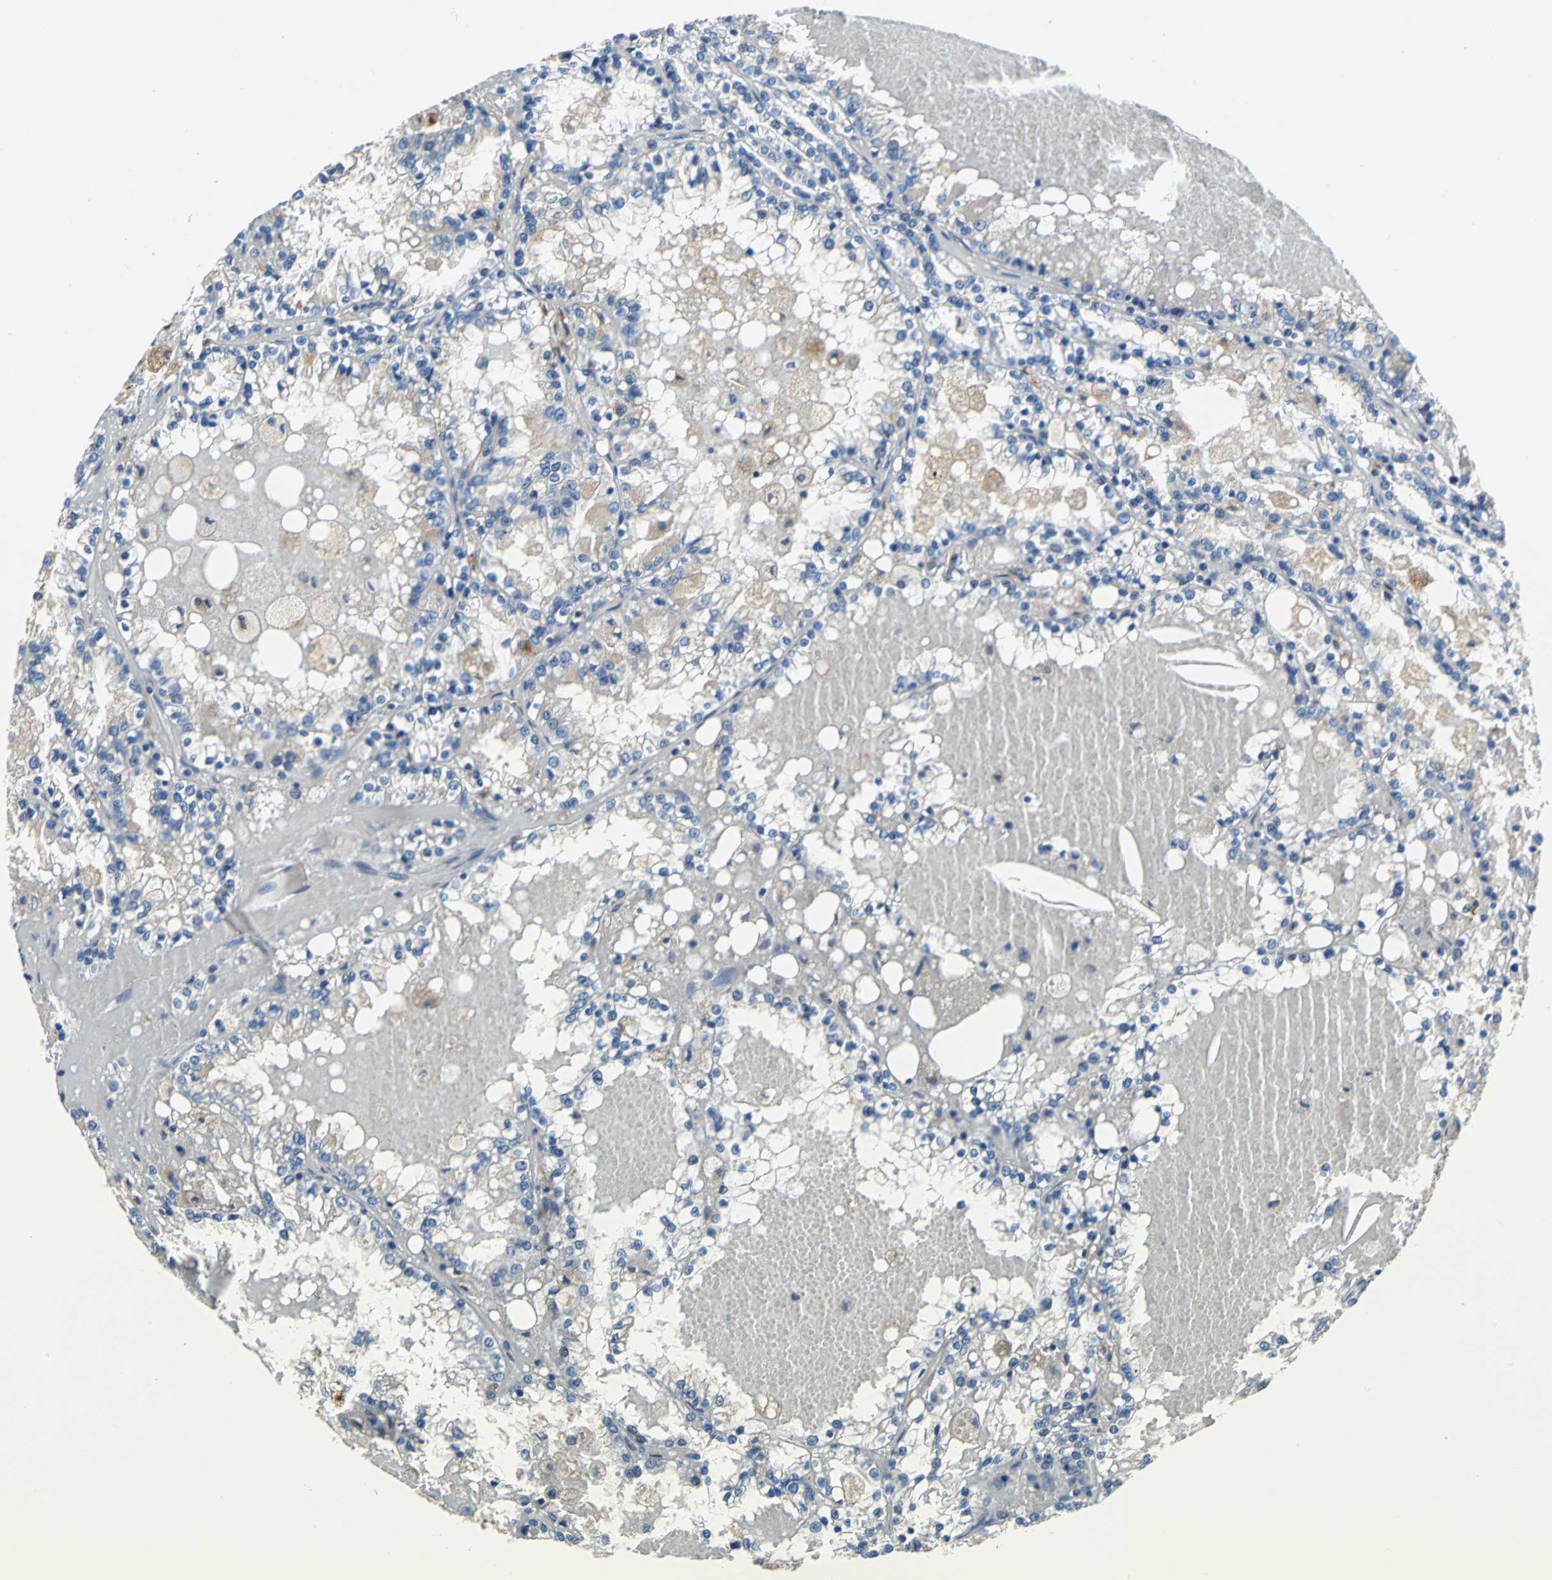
{"staining": {"intensity": "weak", "quantity": "25%-75%", "location": "cytoplasmic/membranous"}, "tissue": "renal cancer", "cell_type": "Tumor cells", "image_type": "cancer", "snomed": [{"axis": "morphology", "description": "Adenocarcinoma, NOS"}, {"axis": "topography", "description": "Kidney"}], "caption": "Tumor cells demonstrate low levels of weak cytoplasmic/membranous expression in about 25%-75% of cells in human renal adenocarcinoma. The protein is stained brown, and the nuclei are stained in blue (DAB IHC with brightfield microscopy, high magnification).", "gene": "RASD2", "patient": {"sex": "female", "age": 56}}